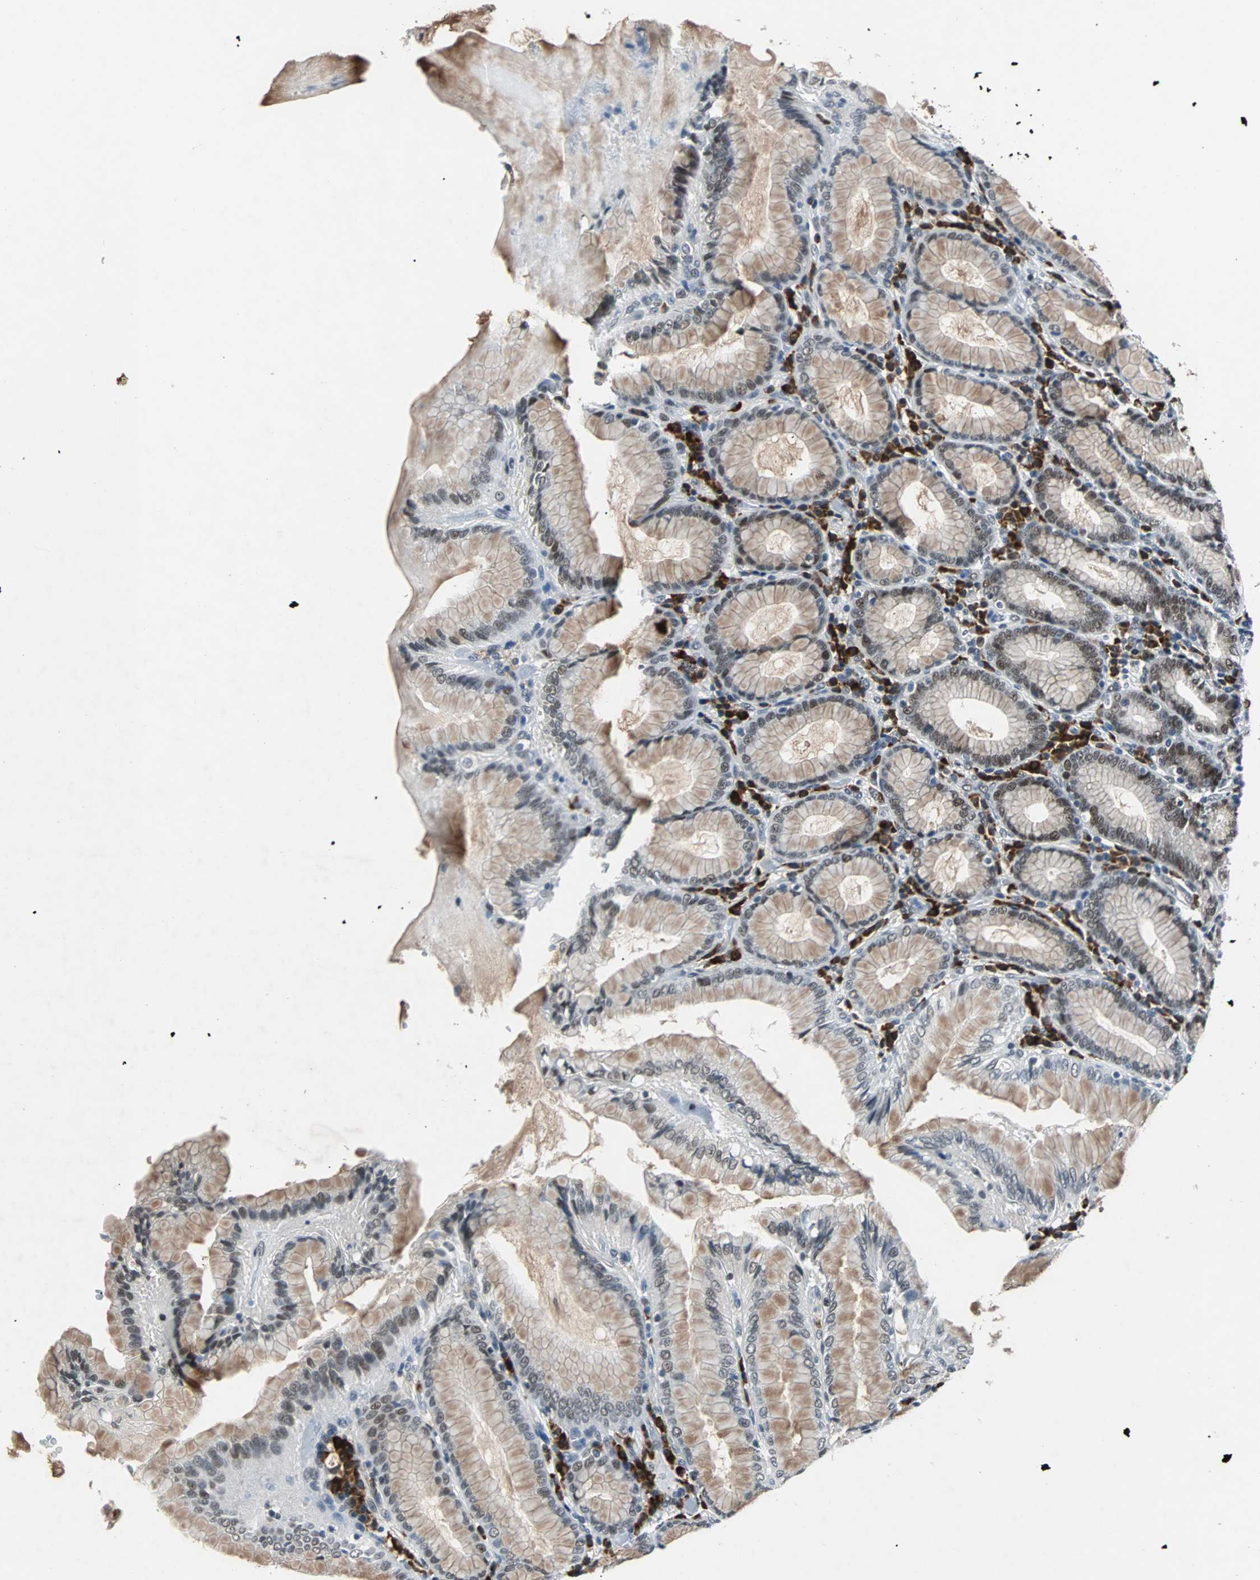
{"staining": {"intensity": "strong", "quantity": "25%-75%", "location": "cytoplasmic/membranous,nuclear"}, "tissue": "stomach", "cell_type": "Glandular cells", "image_type": "normal", "snomed": [{"axis": "morphology", "description": "Normal tissue, NOS"}, {"axis": "topography", "description": "Stomach, lower"}], "caption": "This is a histology image of immunohistochemistry staining of benign stomach, which shows strong expression in the cytoplasmic/membranous,nuclear of glandular cells.", "gene": "USP28", "patient": {"sex": "female", "age": 76}}